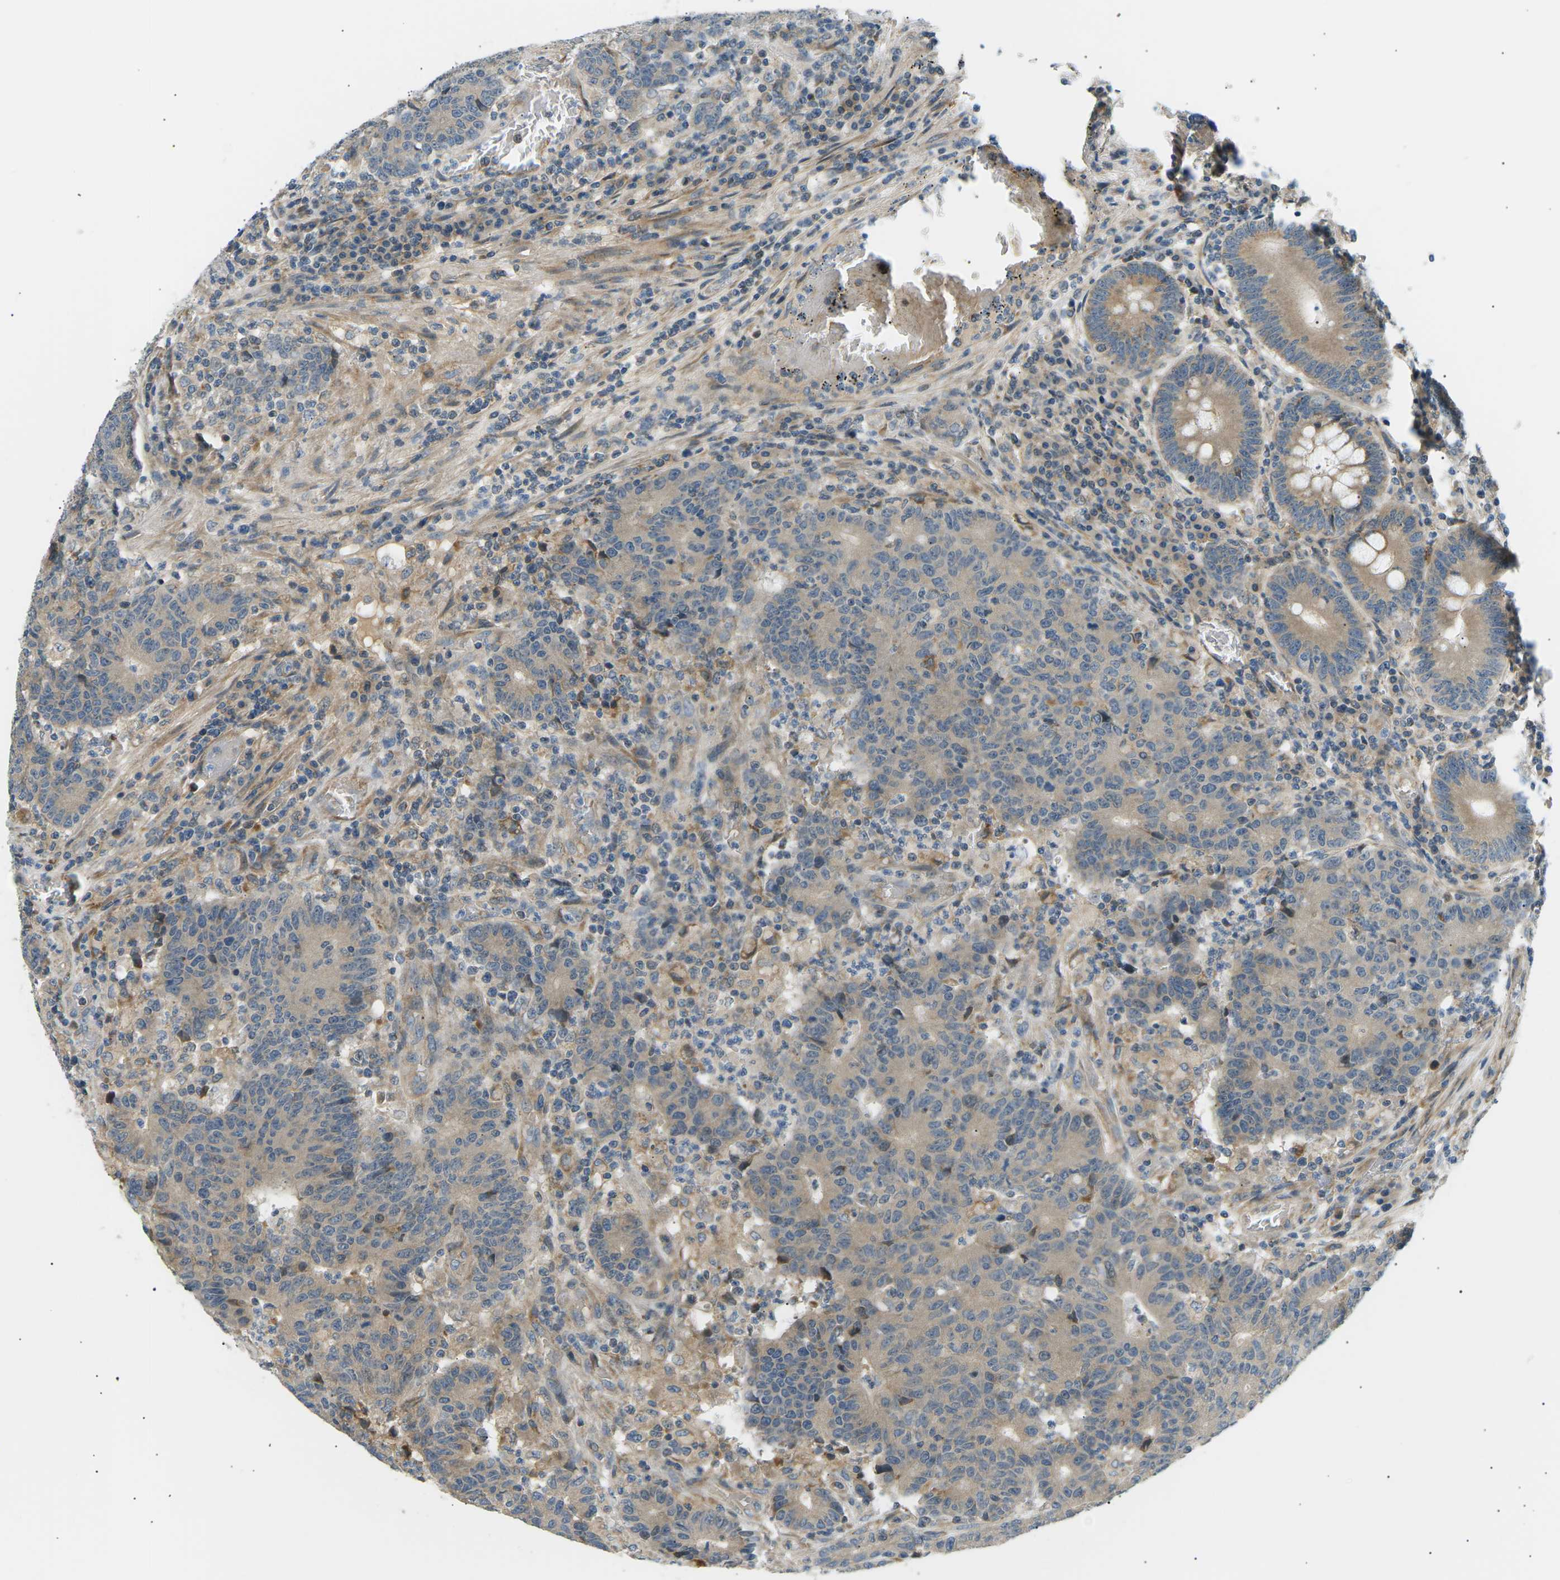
{"staining": {"intensity": "moderate", "quantity": ">75%", "location": "cytoplasmic/membranous"}, "tissue": "colorectal cancer", "cell_type": "Tumor cells", "image_type": "cancer", "snomed": [{"axis": "morphology", "description": "Normal tissue, NOS"}, {"axis": "morphology", "description": "Adenocarcinoma, NOS"}, {"axis": "topography", "description": "Colon"}], "caption": "Colorectal cancer stained with a brown dye demonstrates moderate cytoplasmic/membranous positive expression in approximately >75% of tumor cells.", "gene": "TBC1D8", "patient": {"sex": "female", "age": 75}}